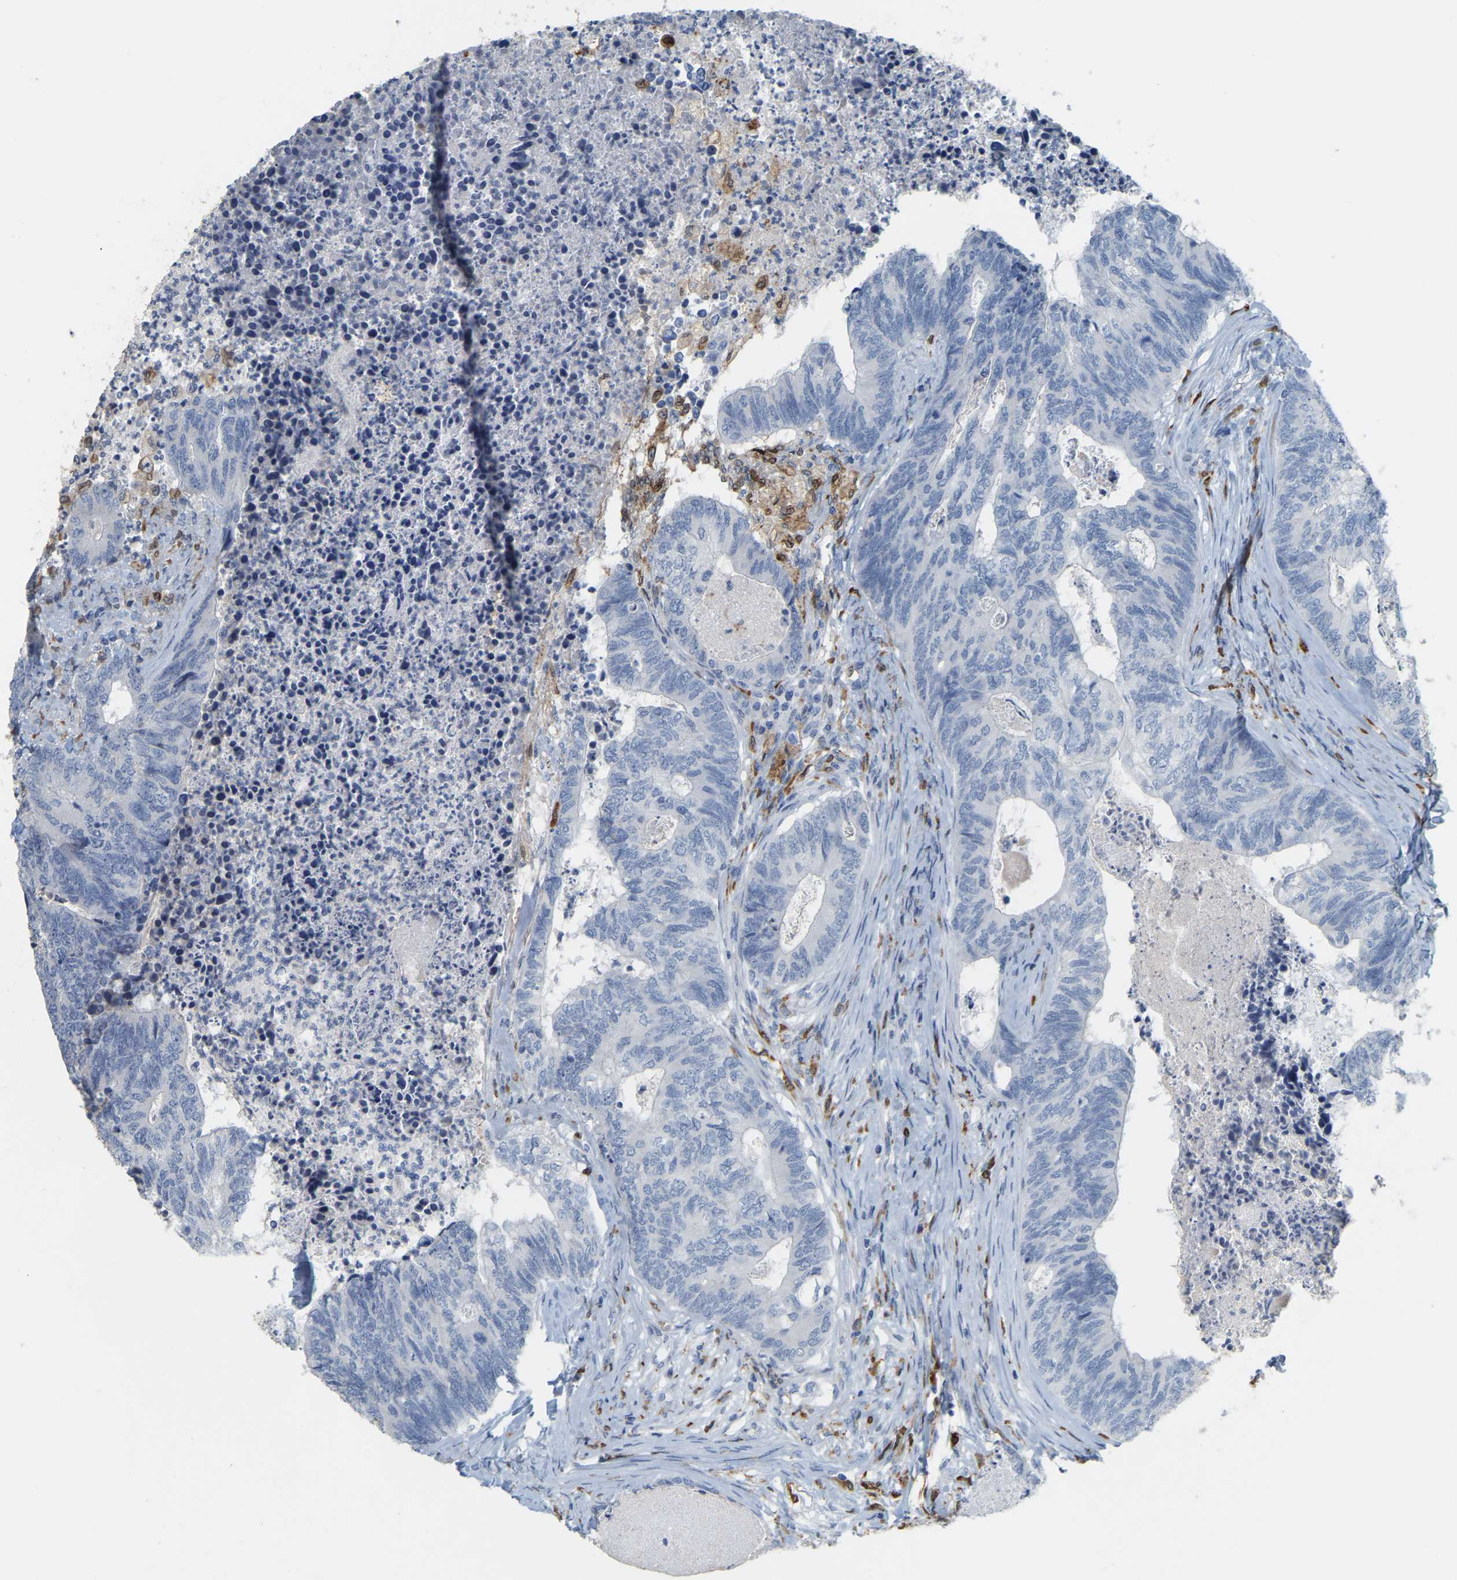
{"staining": {"intensity": "negative", "quantity": "none", "location": "none"}, "tissue": "colorectal cancer", "cell_type": "Tumor cells", "image_type": "cancer", "snomed": [{"axis": "morphology", "description": "Adenocarcinoma, NOS"}, {"axis": "topography", "description": "Colon"}], "caption": "This is a image of IHC staining of colorectal cancer, which shows no expression in tumor cells.", "gene": "PTGS1", "patient": {"sex": "female", "age": 67}}